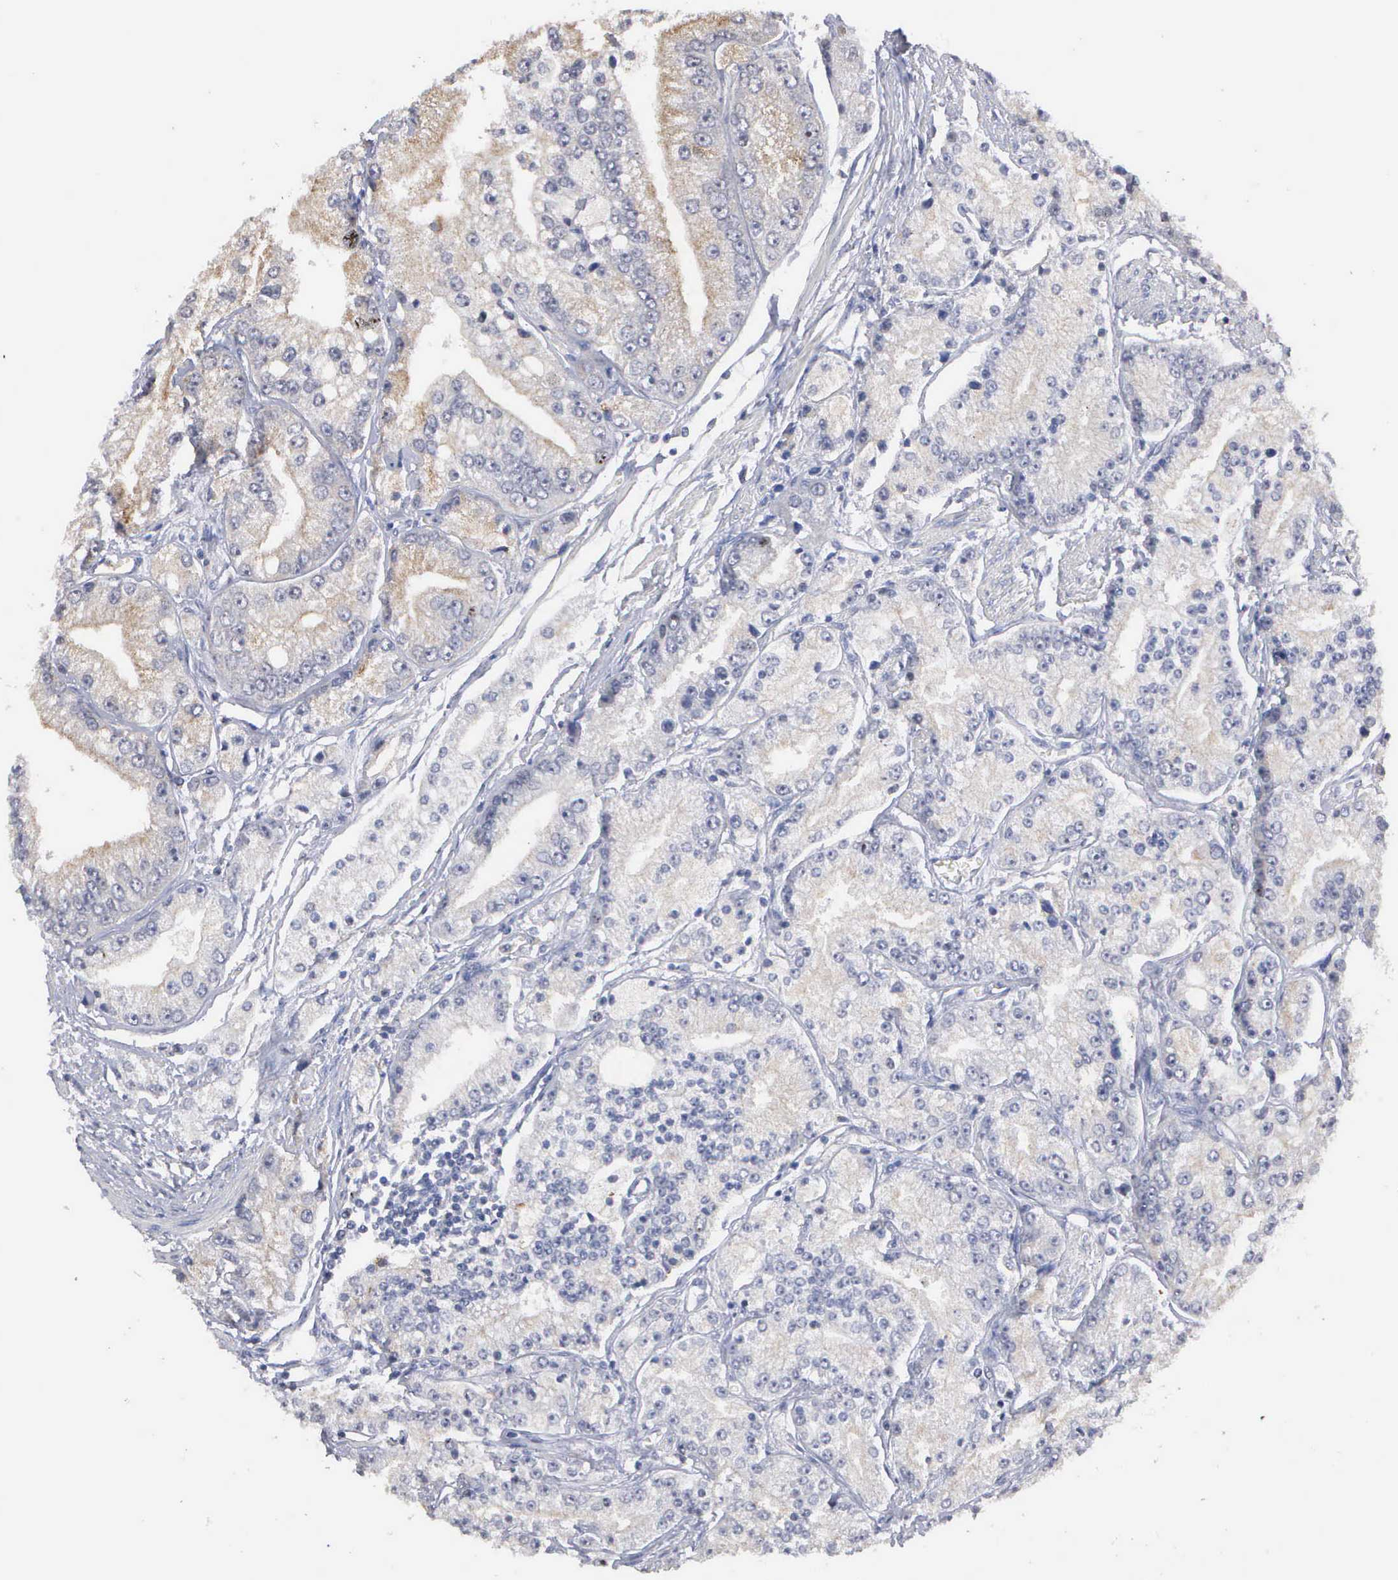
{"staining": {"intensity": "weak", "quantity": "<25%", "location": "cytoplasmic/membranous"}, "tissue": "prostate cancer", "cell_type": "Tumor cells", "image_type": "cancer", "snomed": [{"axis": "morphology", "description": "Adenocarcinoma, Medium grade"}, {"axis": "topography", "description": "Prostate"}], "caption": "Immunohistochemical staining of medium-grade adenocarcinoma (prostate) demonstrates no significant positivity in tumor cells.", "gene": "KDM6A", "patient": {"sex": "male", "age": 72}}